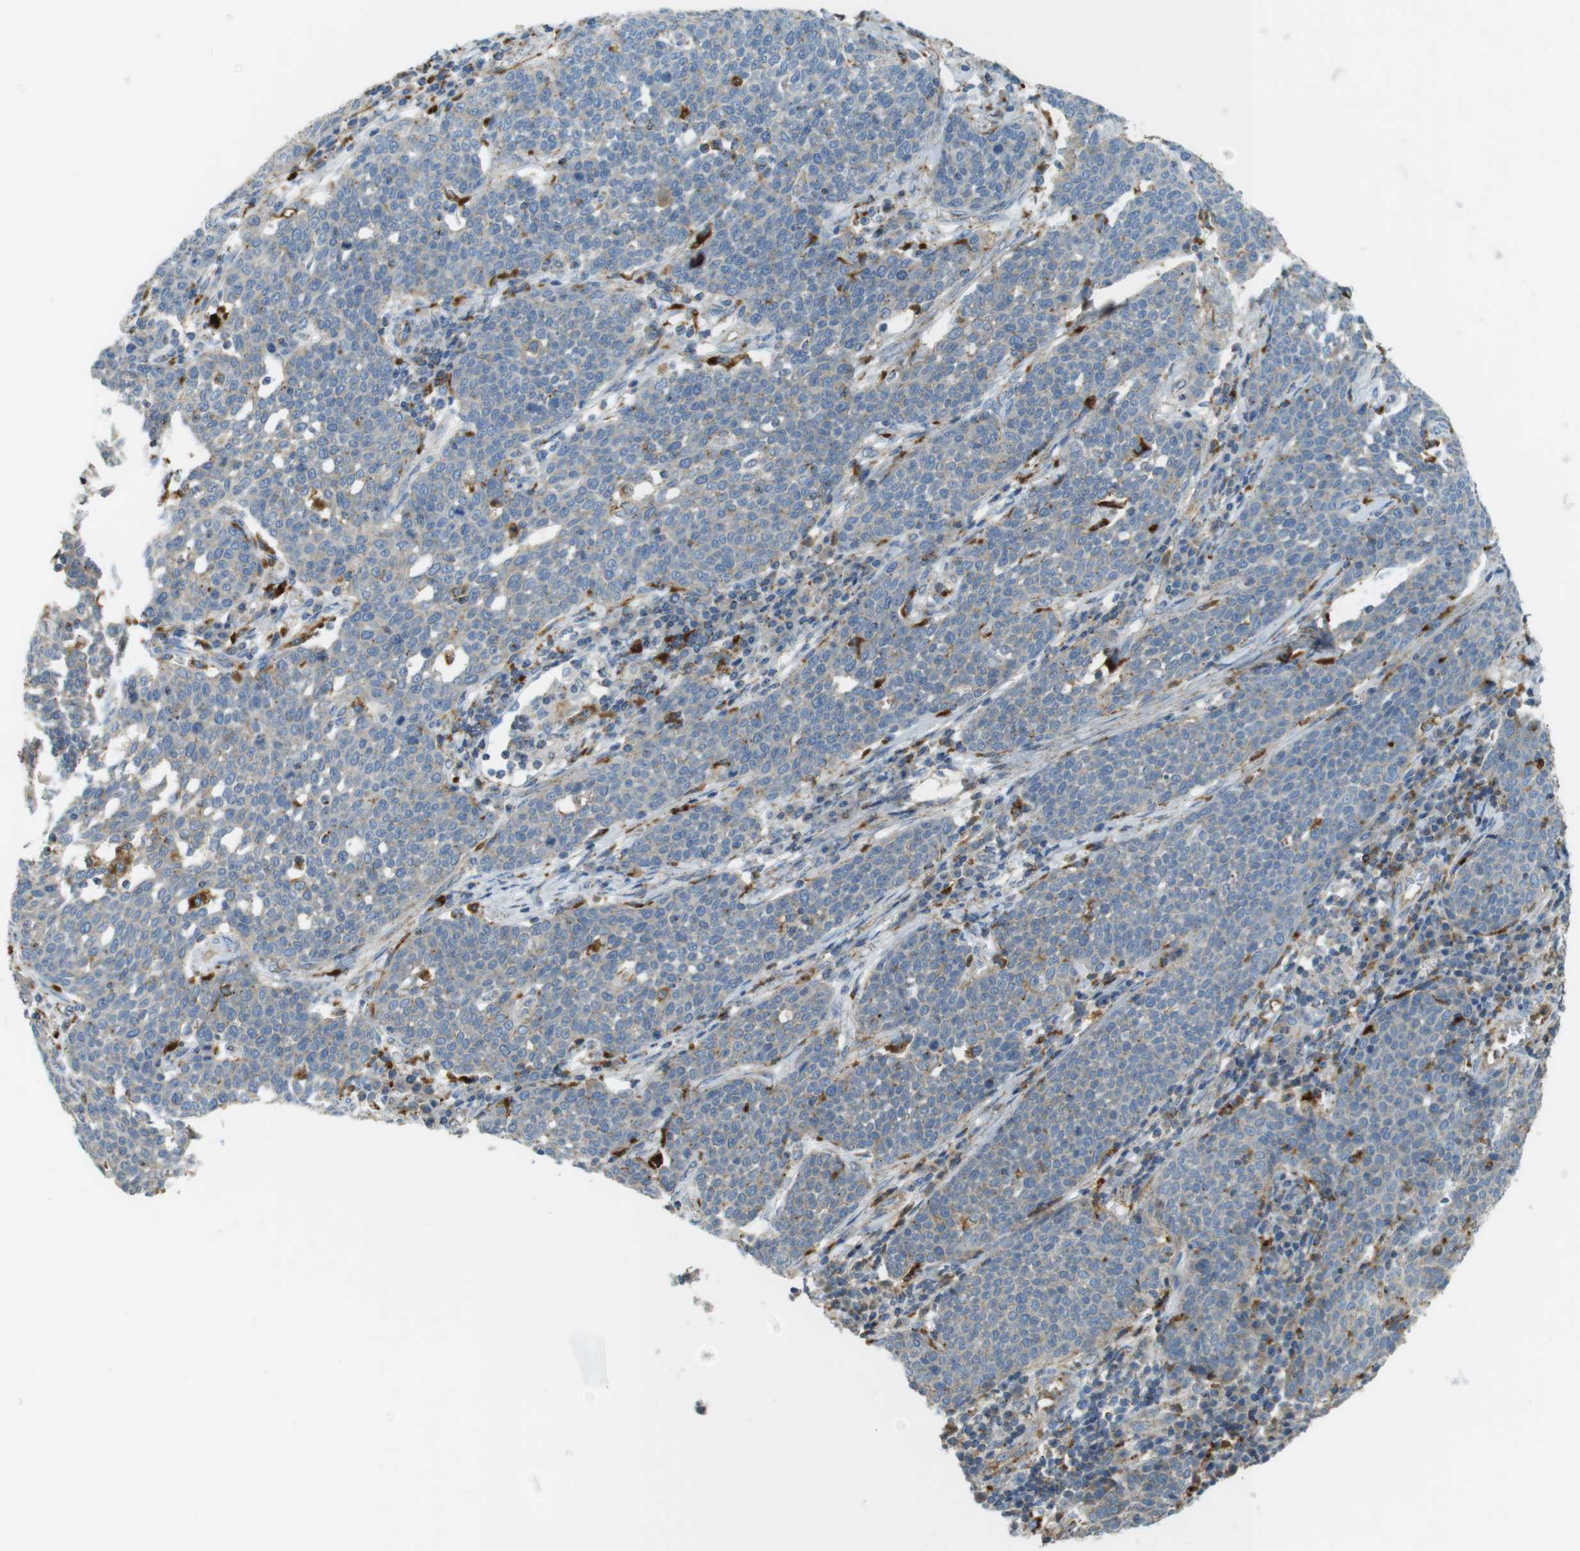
{"staining": {"intensity": "negative", "quantity": "none", "location": "none"}, "tissue": "cervical cancer", "cell_type": "Tumor cells", "image_type": "cancer", "snomed": [{"axis": "morphology", "description": "Squamous cell carcinoma, NOS"}, {"axis": "topography", "description": "Cervix"}], "caption": "Tumor cells show no significant protein staining in cervical cancer (squamous cell carcinoma).", "gene": "LAMP1", "patient": {"sex": "female", "age": 34}}